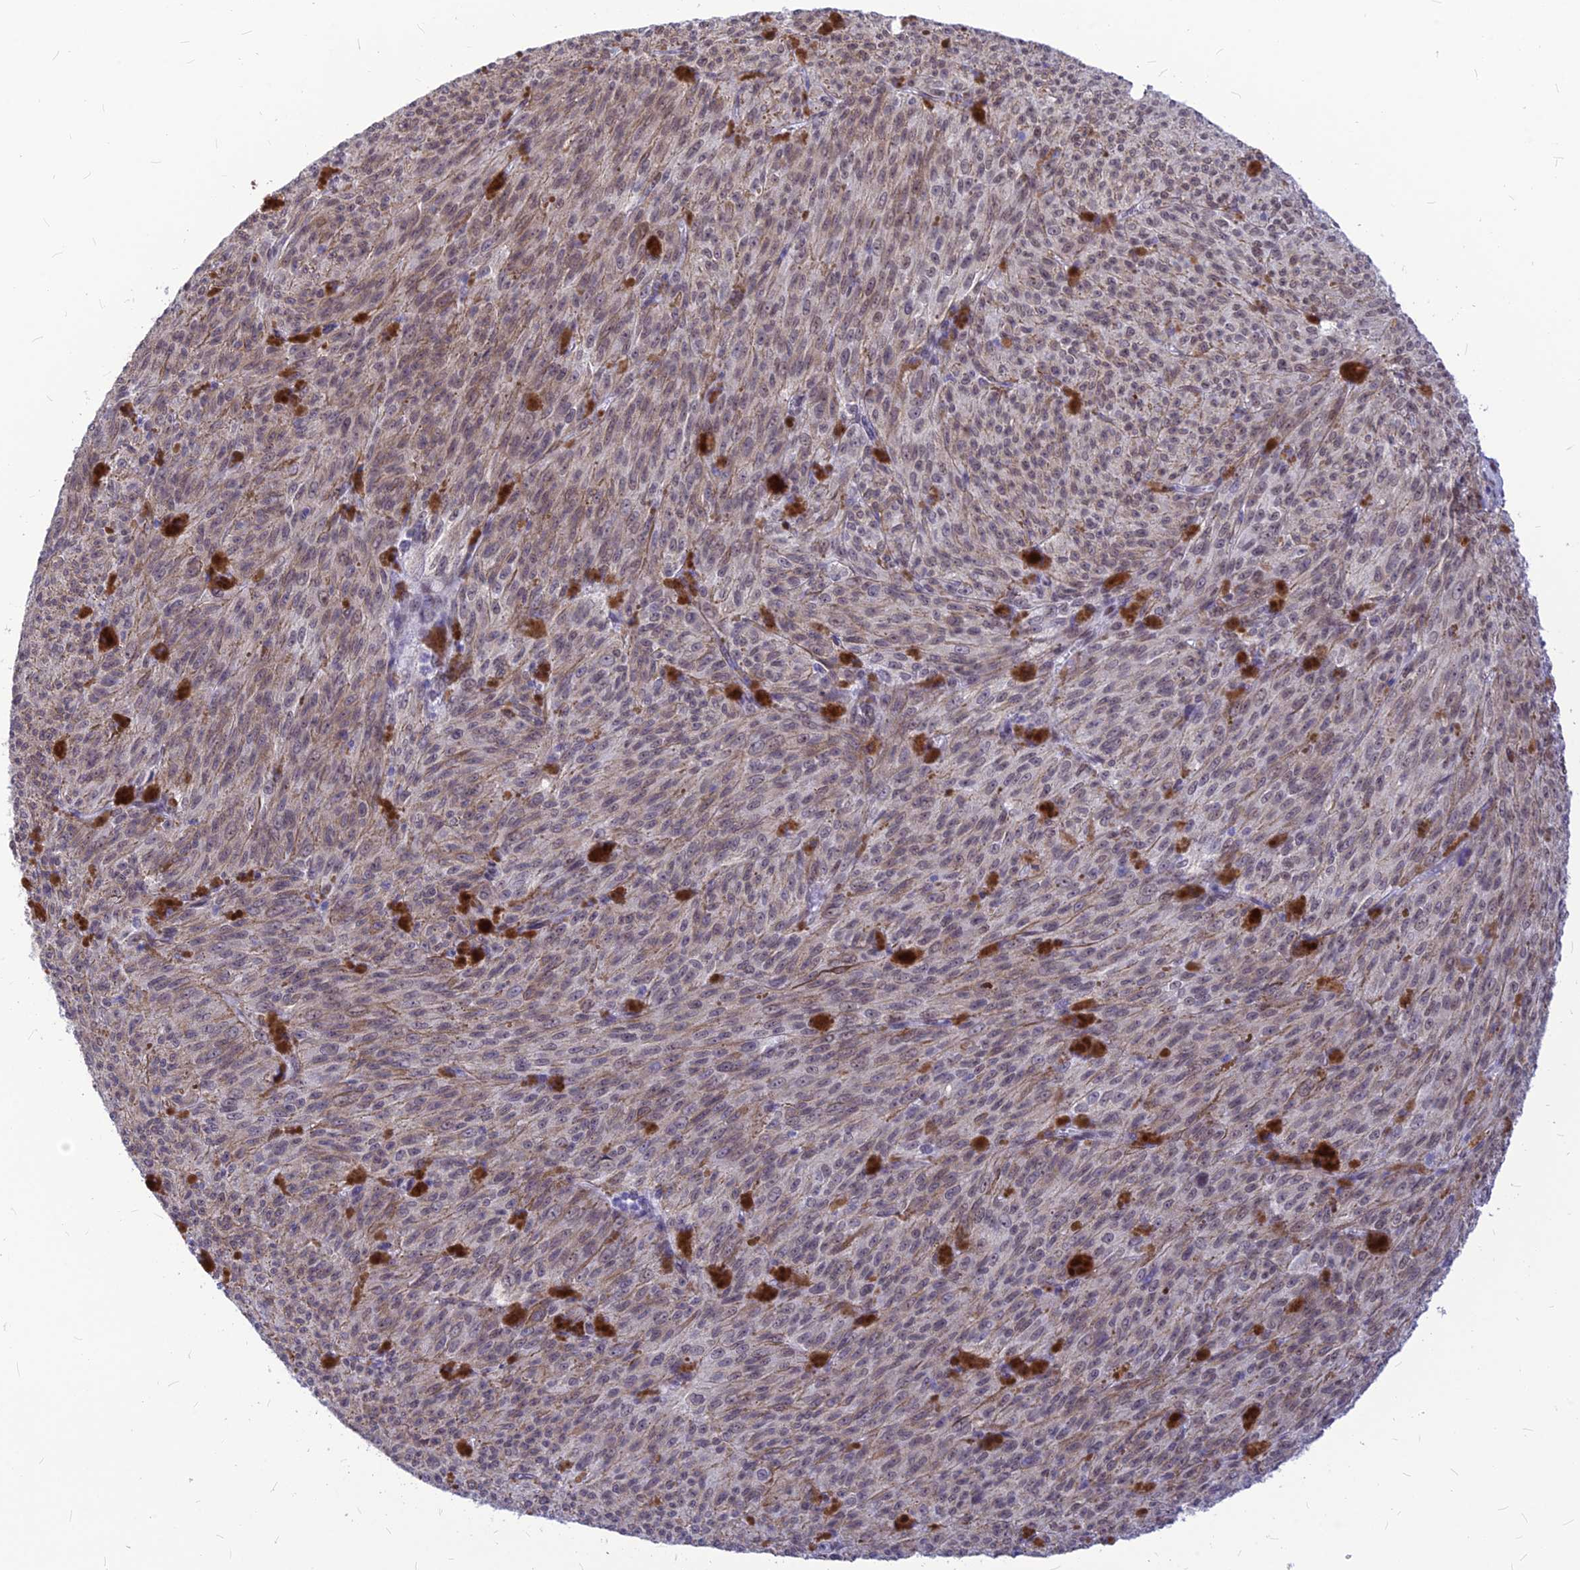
{"staining": {"intensity": "weak", "quantity": "25%-75%", "location": "cytoplasmic/membranous"}, "tissue": "melanoma", "cell_type": "Tumor cells", "image_type": "cancer", "snomed": [{"axis": "morphology", "description": "Malignant melanoma, NOS"}, {"axis": "topography", "description": "Skin"}], "caption": "Malignant melanoma stained with a brown dye displays weak cytoplasmic/membranous positive staining in approximately 25%-75% of tumor cells.", "gene": "KCTD13", "patient": {"sex": "female", "age": 52}}